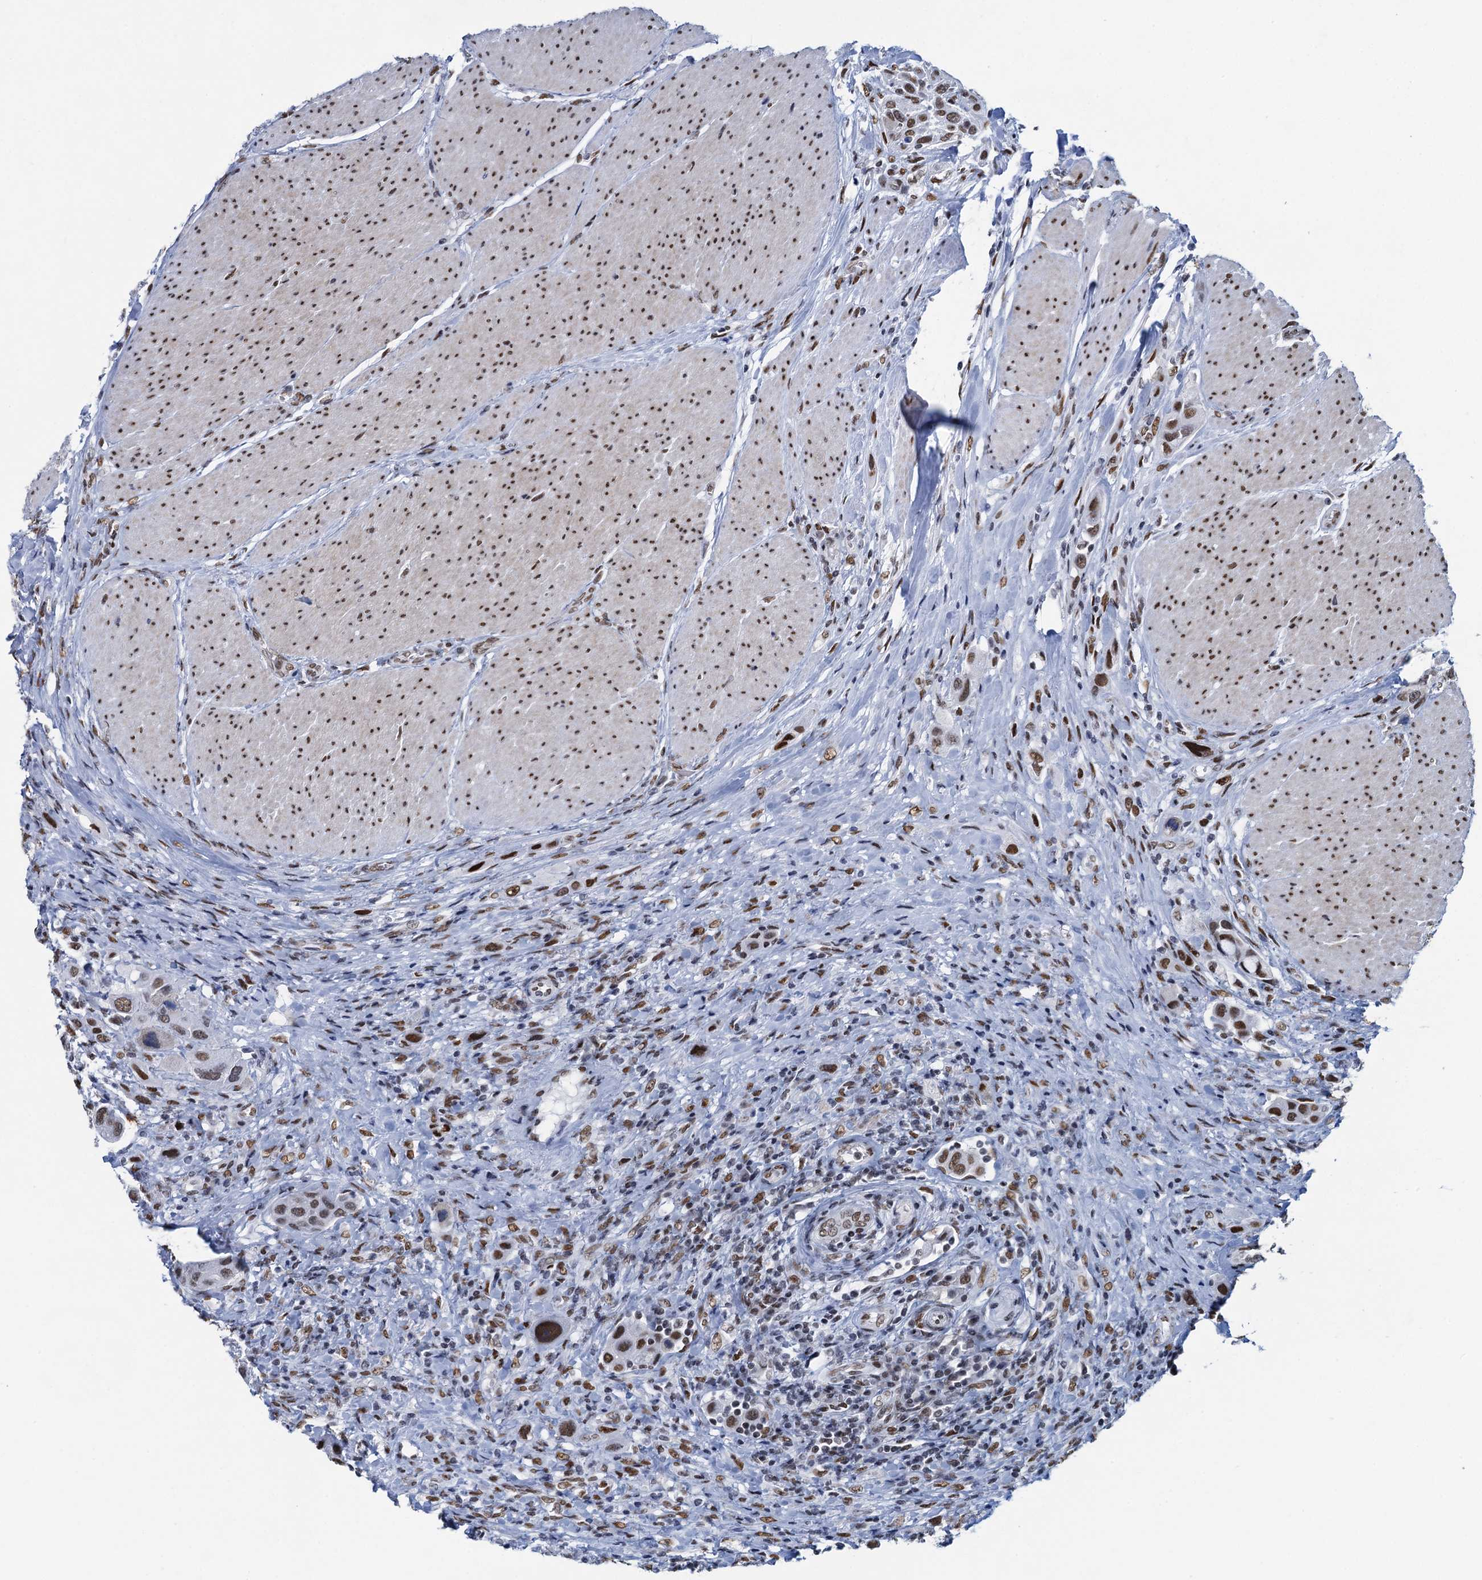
{"staining": {"intensity": "moderate", "quantity": ">75%", "location": "nuclear"}, "tissue": "urothelial cancer", "cell_type": "Tumor cells", "image_type": "cancer", "snomed": [{"axis": "morphology", "description": "Urothelial carcinoma, High grade"}, {"axis": "topography", "description": "Urinary bladder"}], "caption": "A high-resolution image shows immunohistochemistry staining of urothelial carcinoma (high-grade), which reveals moderate nuclear positivity in approximately >75% of tumor cells.", "gene": "HNRNPUL2", "patient": {"sex": "male", "age": 50}}